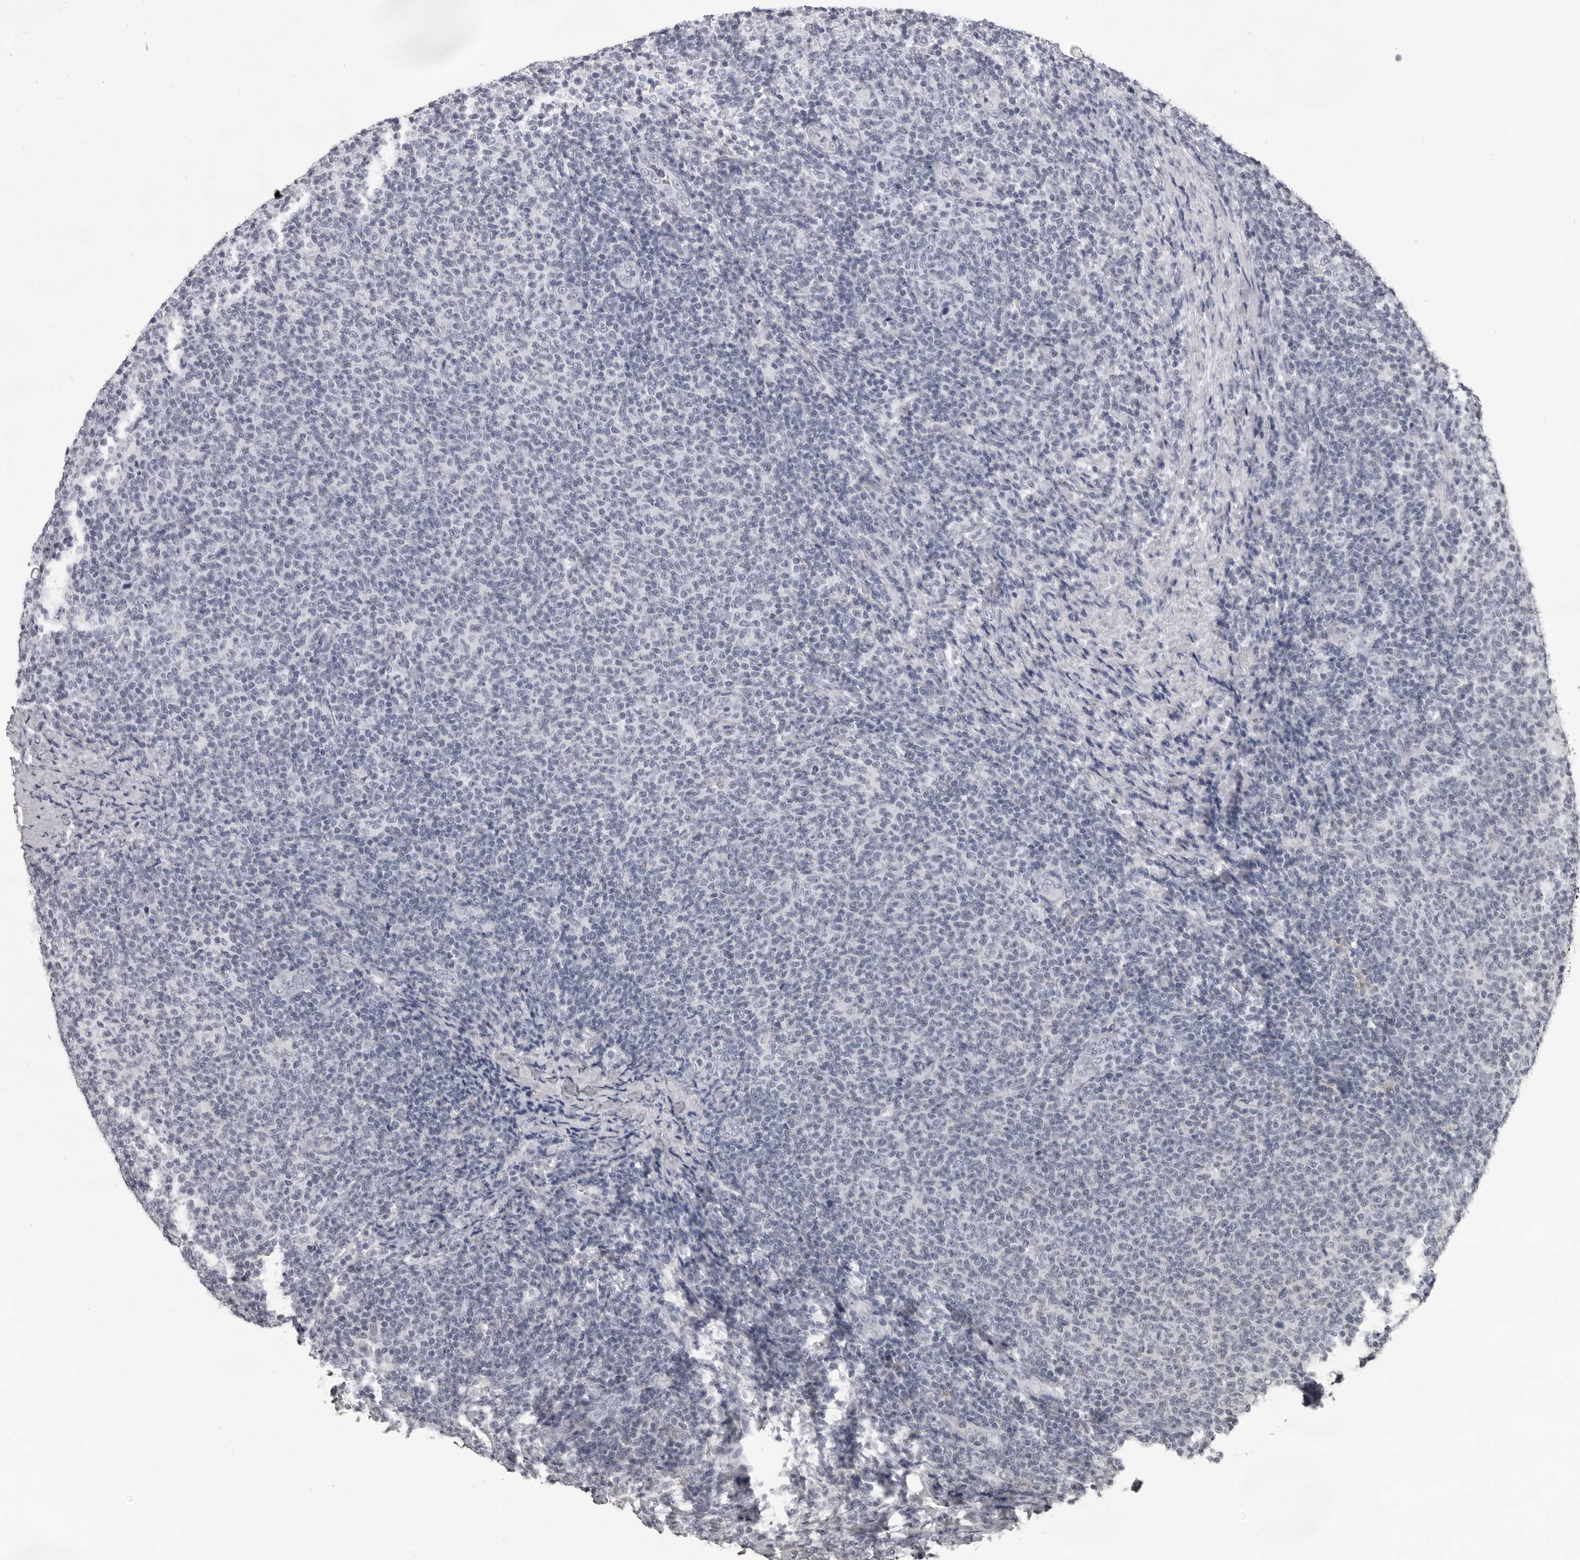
{"staining": {"intensity": "negative", "quantity": "none", "location": "none"}, "tissue": "lymphoma", "cell_type": "Tumor cells", "image_type": "cancer", "snomed": [{"axis": "morphology", "description": "Malignant lymphoma, non-Hodgkin's type, Low grade"}, {"axis": "topography", "description": "Lymph node"}], "caption": "An image of lymphoma stained for a protein shows no brown staining in tumor cells.", "gene": "LZIC", "patient": {"sex": "male", "age": 66}}